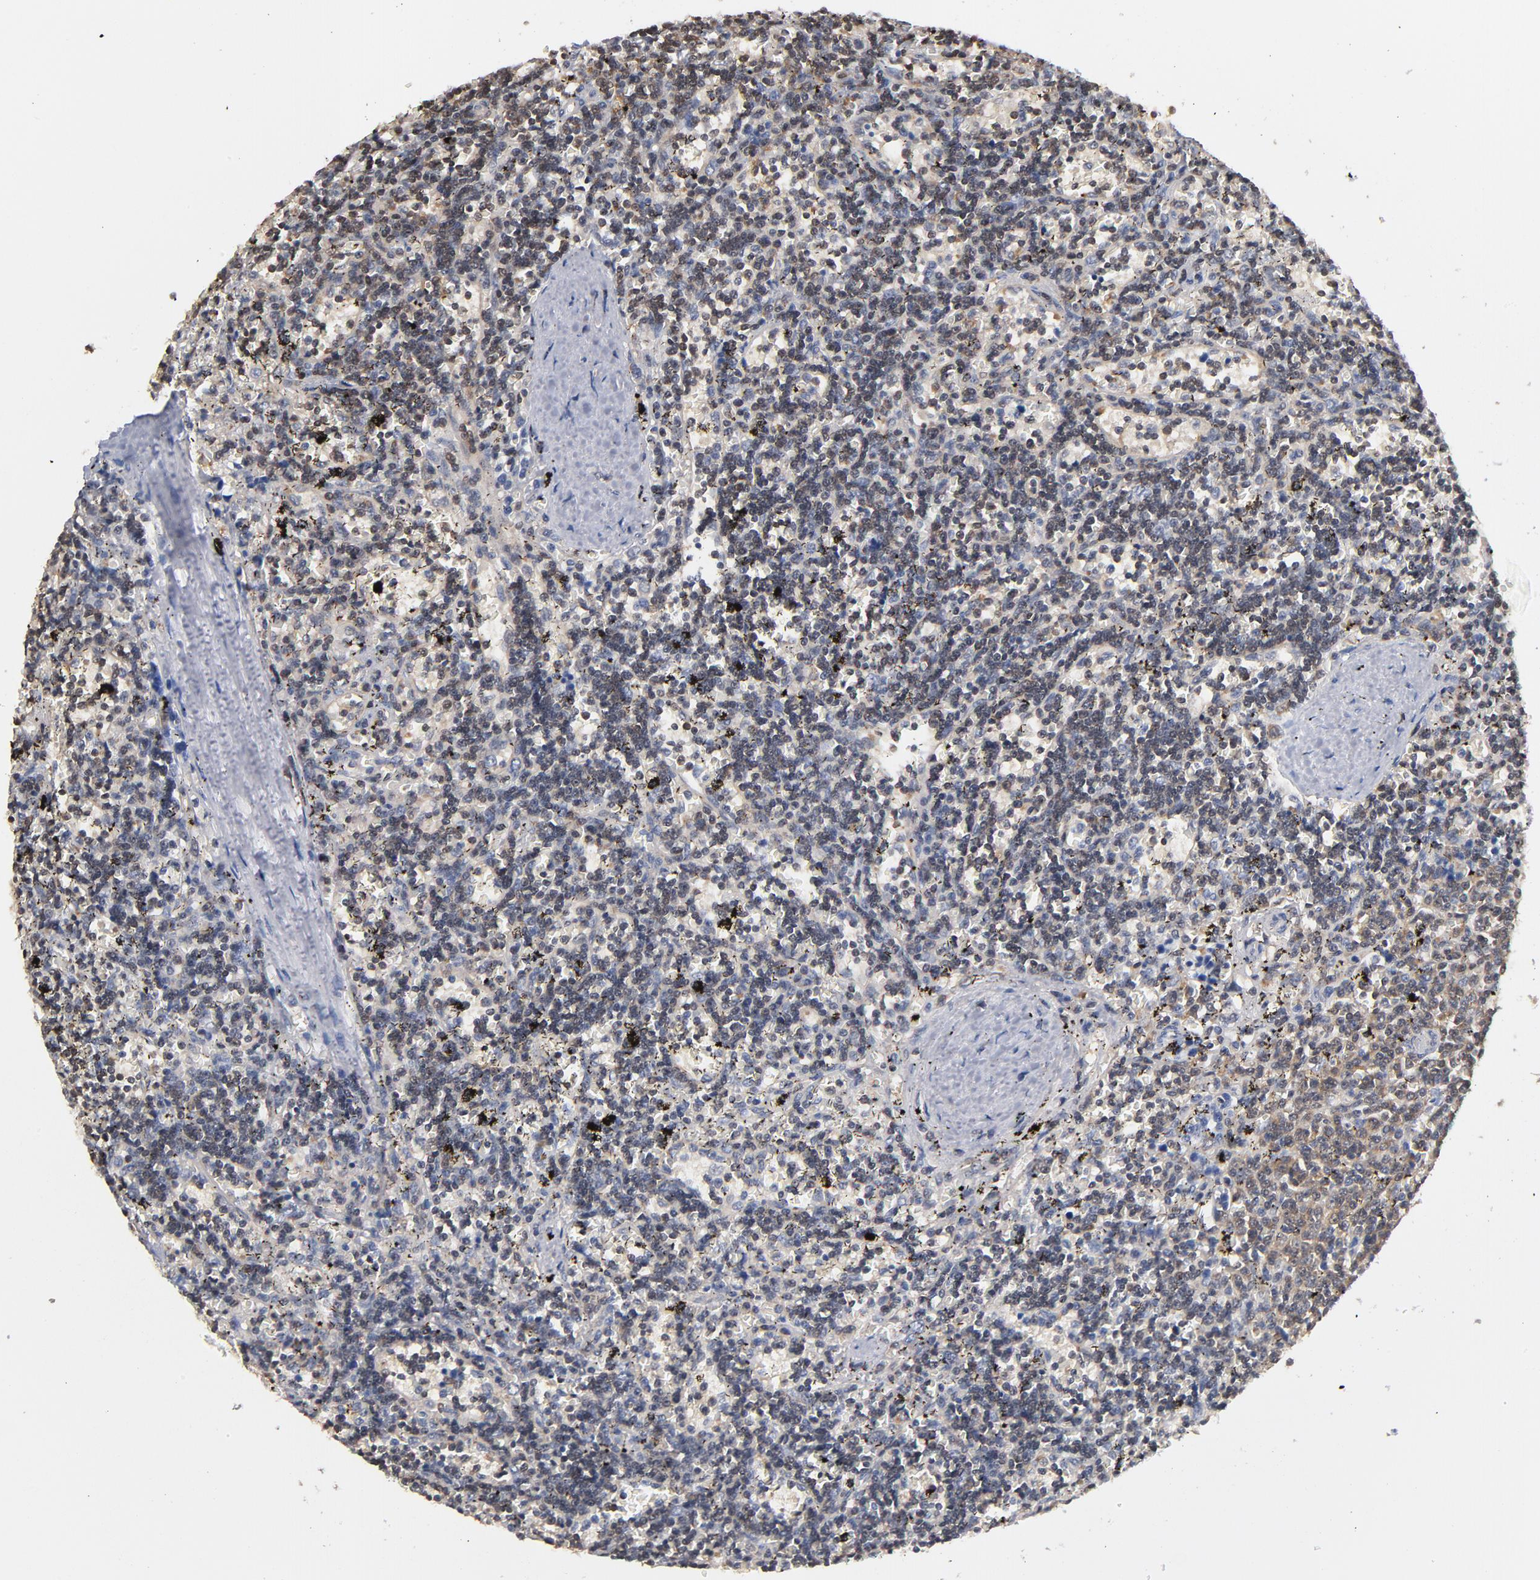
{"staining": {"intensity": "weak", "quantity": "25%-75%", "location": "cytoplasmic/membranous"}, "tissue": "lymphoma", "cell_type": "Tumor cells", "image_type": "cancer", "snomed": [{"axis": "morphology", "description": "Malignant lymphoma, non-Hodgkin's type, Low grade"}, {"axis": "topography", "description": "Spleen"}], "caption": "Tumor cells show weak cytoplasmic/membranous expression in approximately 25%-75% of cells in lymphoma.", "gene": "MIF", "patient": {"sex": "male", "age": 60}}